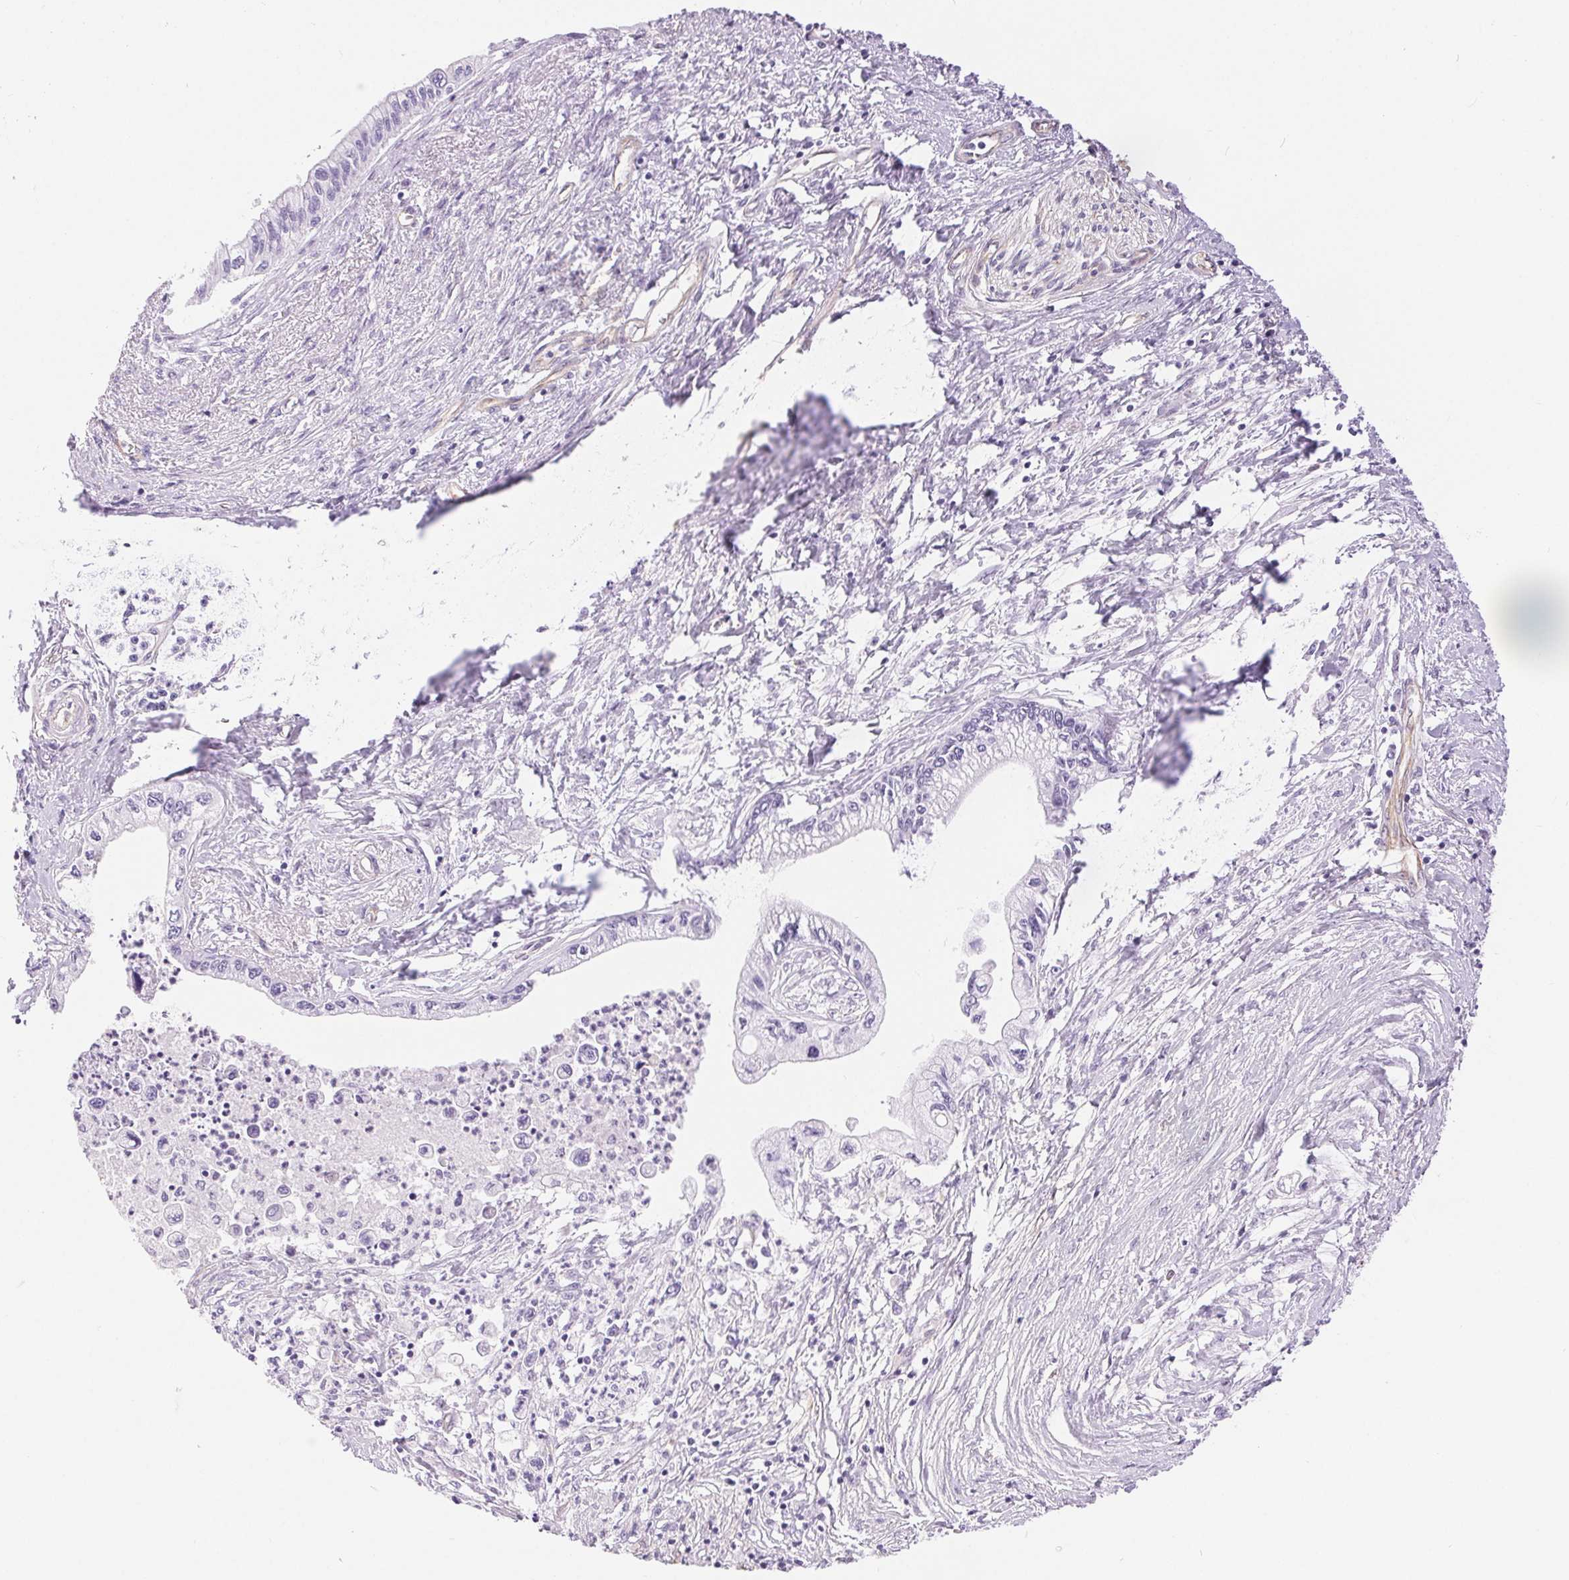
{"staining": {"intensity": "negative", "quantity": "none", "location": "none"}, "tissue": "pancreatic cancer", "cell_type": "Tumor cells", "image_type": "cancer", "snomed": [{"axis": "morphology", "description": "Adenocarcinoma, NOS"}, {"axis": "topography", "description": "Pancreas"}], "caption": "This is a micrograph of immunohistochemistry staining of pancreatic cancer, which shows no staining in tumor cells.", "gene": "GFAP", "patient": {"sex": "male", "age": 61}}